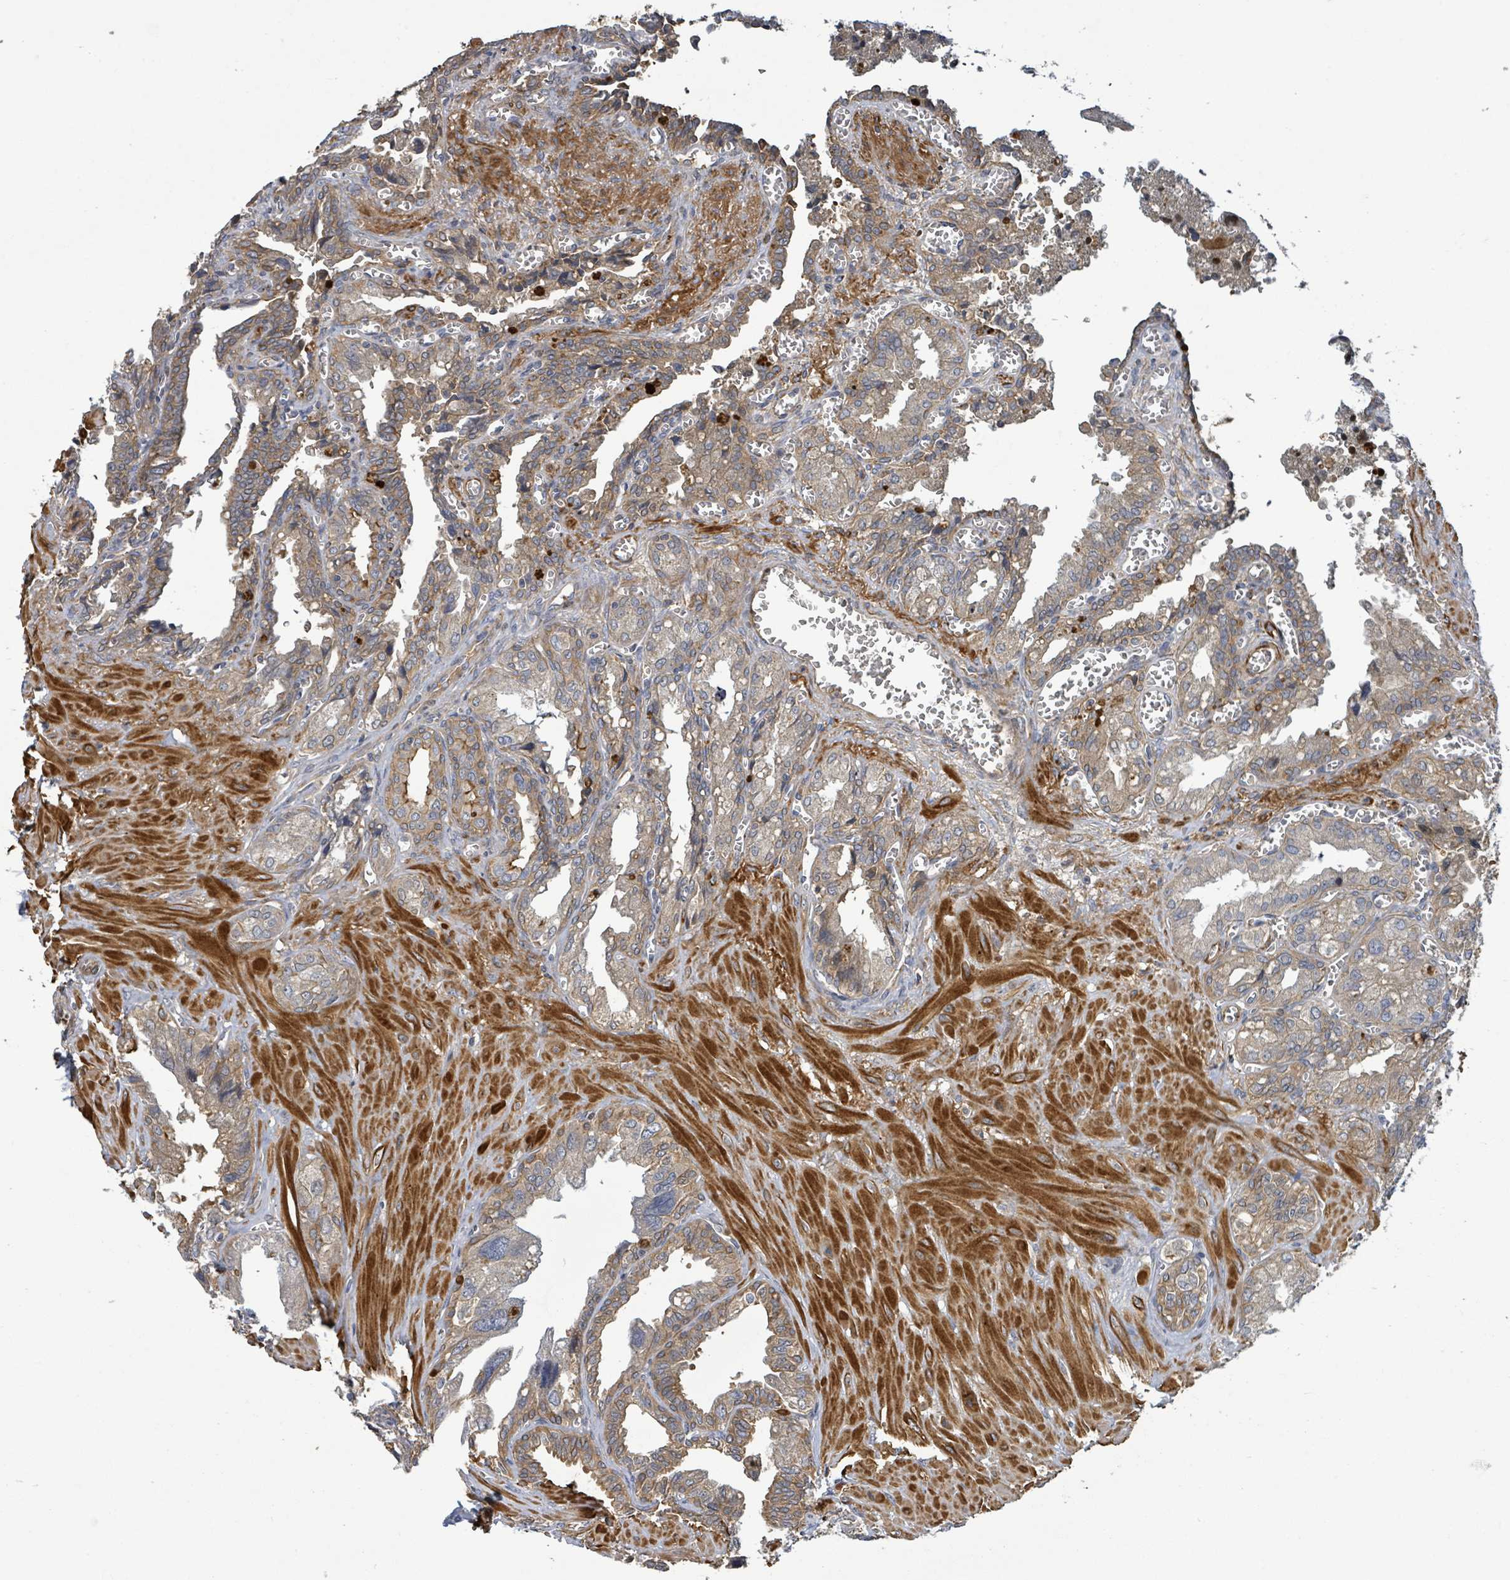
{"staining": {"intensity": "moderate", "quantity": "25%-75%", "location": "cytoplasmic/membranous"}, "tissue": "seminal vesicle", "cell_type": "Glandular cells", "image_type": "normal", "snomed": [{"axis": "morphology", "description": "Normal tissue, NOS"}, {"axis": "topography", "description": "Seminal veicle"}], "caption": "Immunohistochemistry of benign seminal vesicle shows medium levels of moderate cytoplasmic/membranous positivity in approximately 25%-75% of glandular cells.", "gene": "STARD4", "patient": {"sex": "male", "age": 67}}